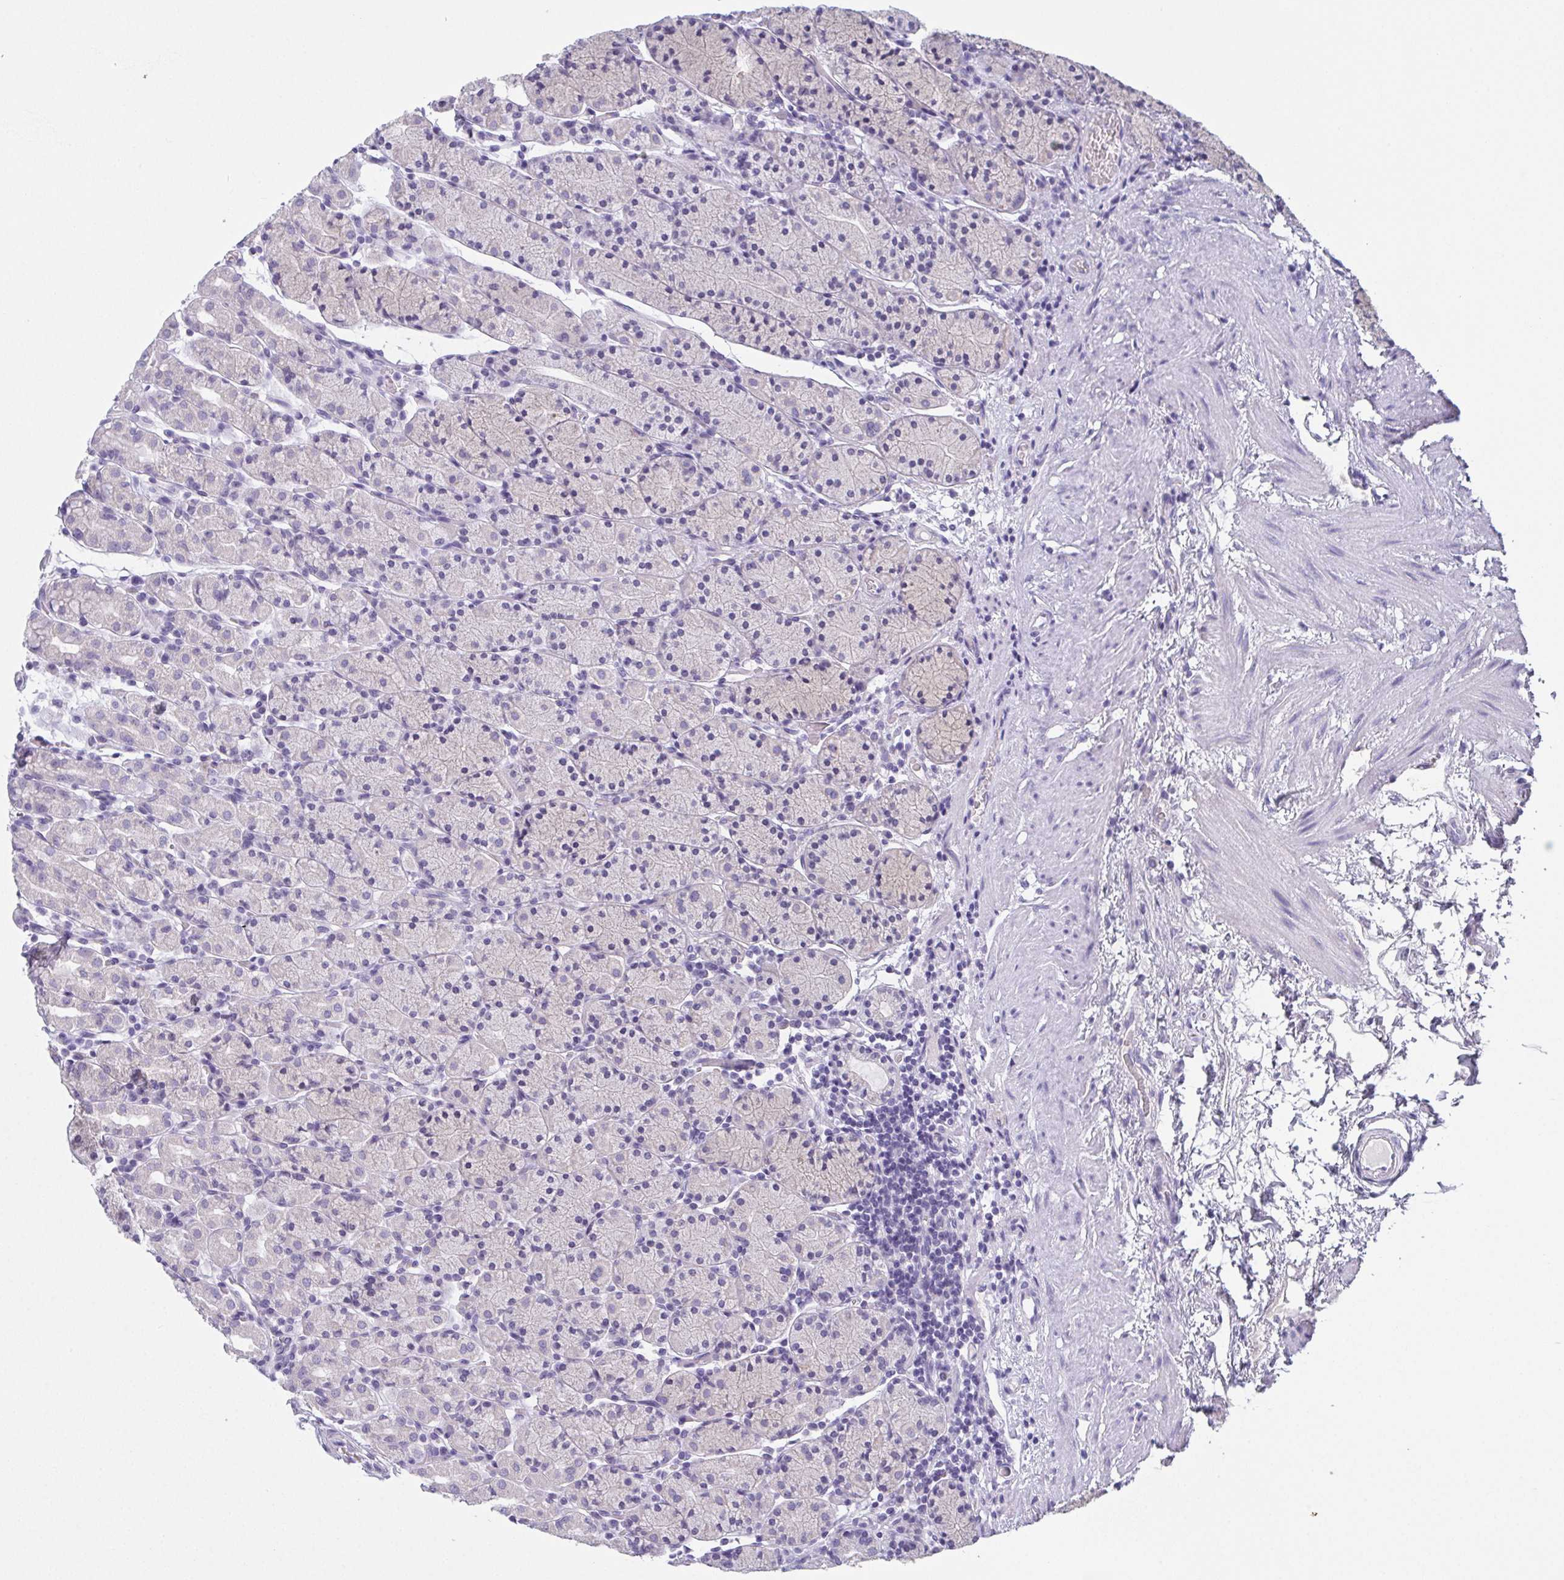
{"staining": {"intensity": "negative", "quantity": "none", "location": "none"}, "tissue": "stomach", "cell_type": "Glandular cells", "image_type": "normal", "snomed": [{"axis": "morphology", "description": "Normal tissue, NOS"}, {"axis": "topography", "description": "Stomach, upper"}, {"axis": "topography", "description": "Stomach"}], "caption": "The immunohistochemistry image has no significant staining in glandular cells of stomach. The staining was performed using DAB (3,3'-diaminobenzidine) to visualize the protein expression in brown, while the nuclei were stained in blue with hematoxylin (Magnification: 20x).", "gene": "SLC36A2", "patient": {"sex": "male", "age": 62}}